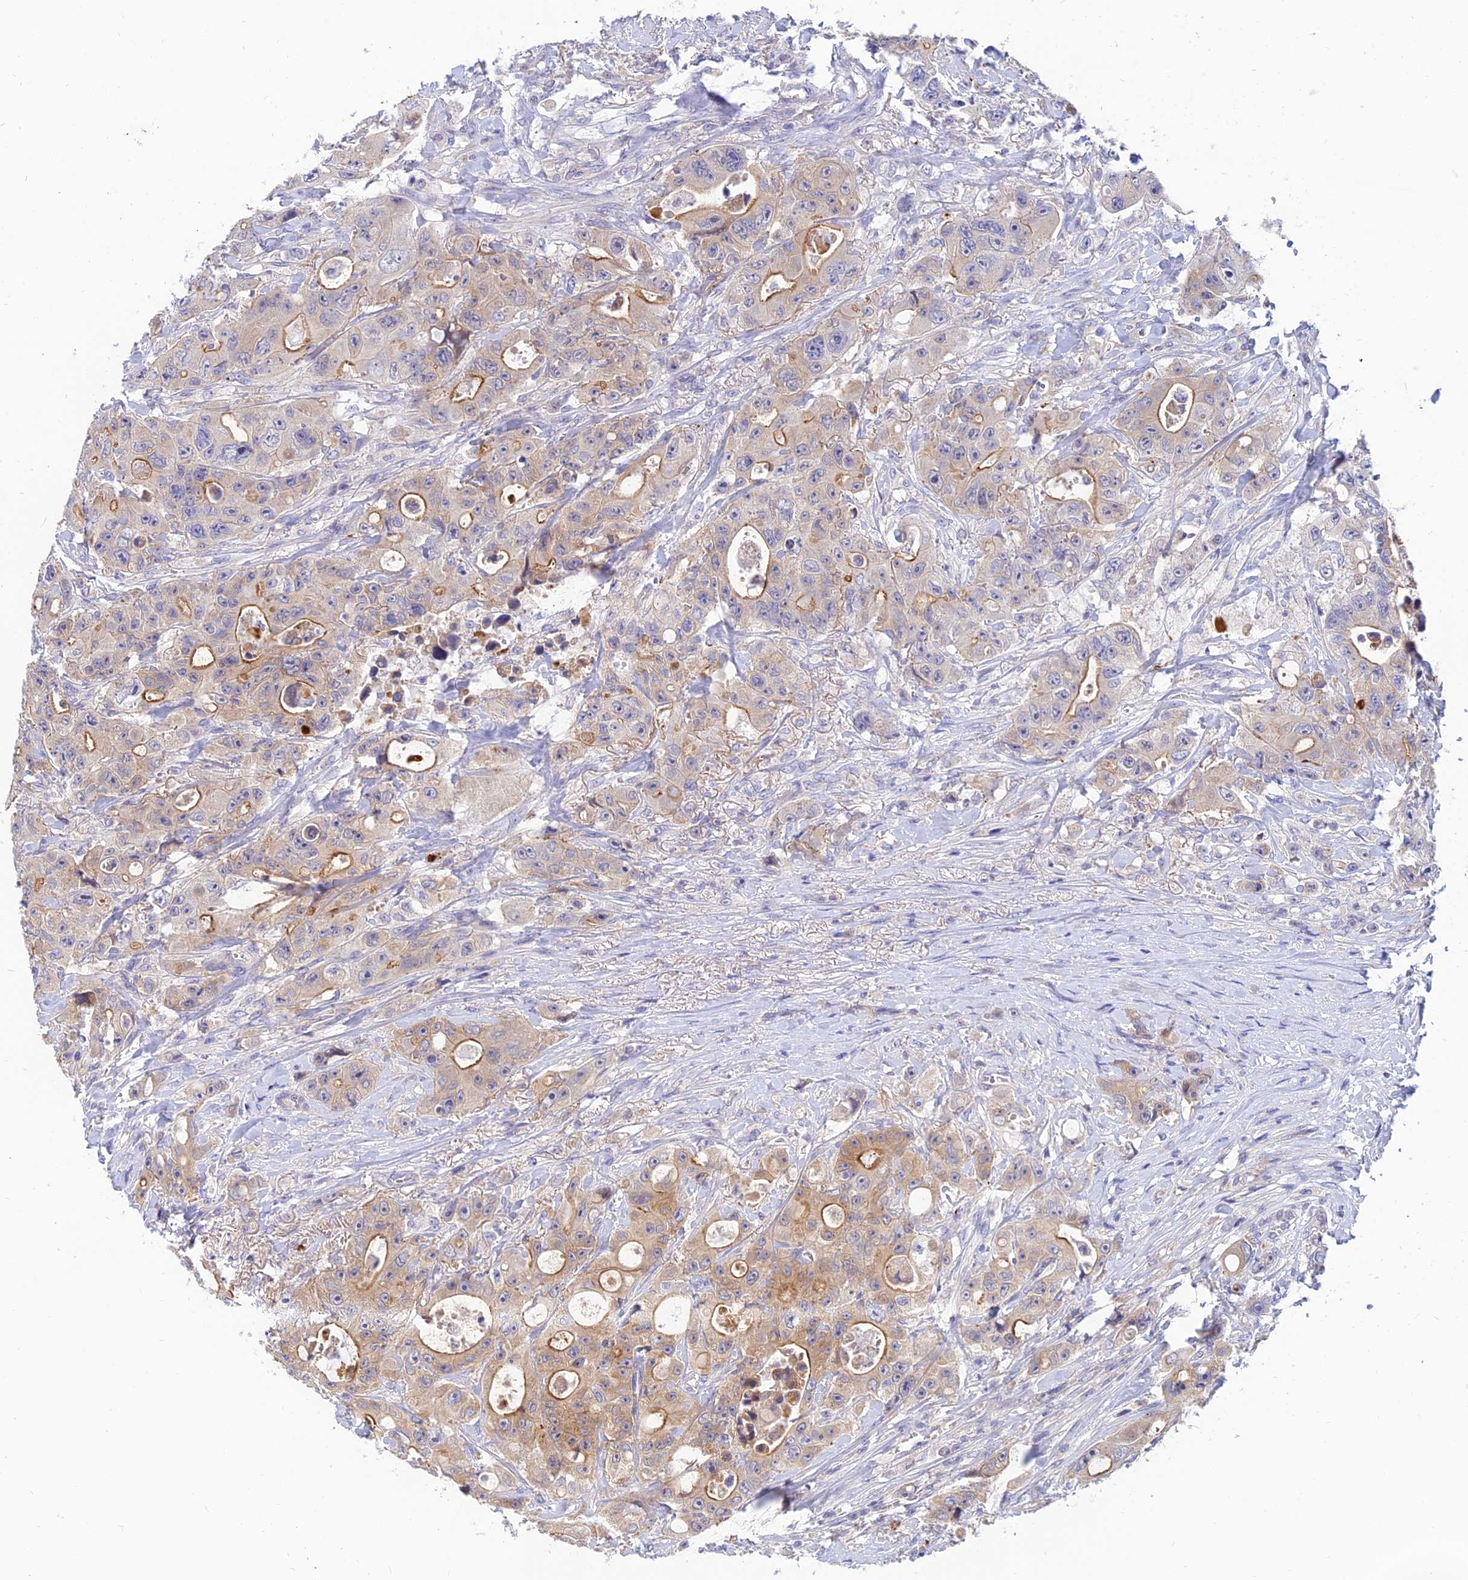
{"staining": {"intensity": "moderate", "quantity": "<25%", "location": "cytoplasmic/membranous"}, "tissue": "colorectal cancer", "cell_type": "Tumor cells", "image_type": "cancer", "snomed": [{"axis": "morphology", "description": "Adenocarcinoma, NOS"}, {"axis": "topography", "description": "Colon"}], "caption": "Protein expression analysis of colorectal adenocarcinoma exhibits moderate cytoplasmic/membranous positivity in approximately <25% of tumor cells. (brown staining indicates protein expression, while blue staining denotes nuclei).", "gene": "ANKS4B", "patient": {"sex": "female", "age": 46}}